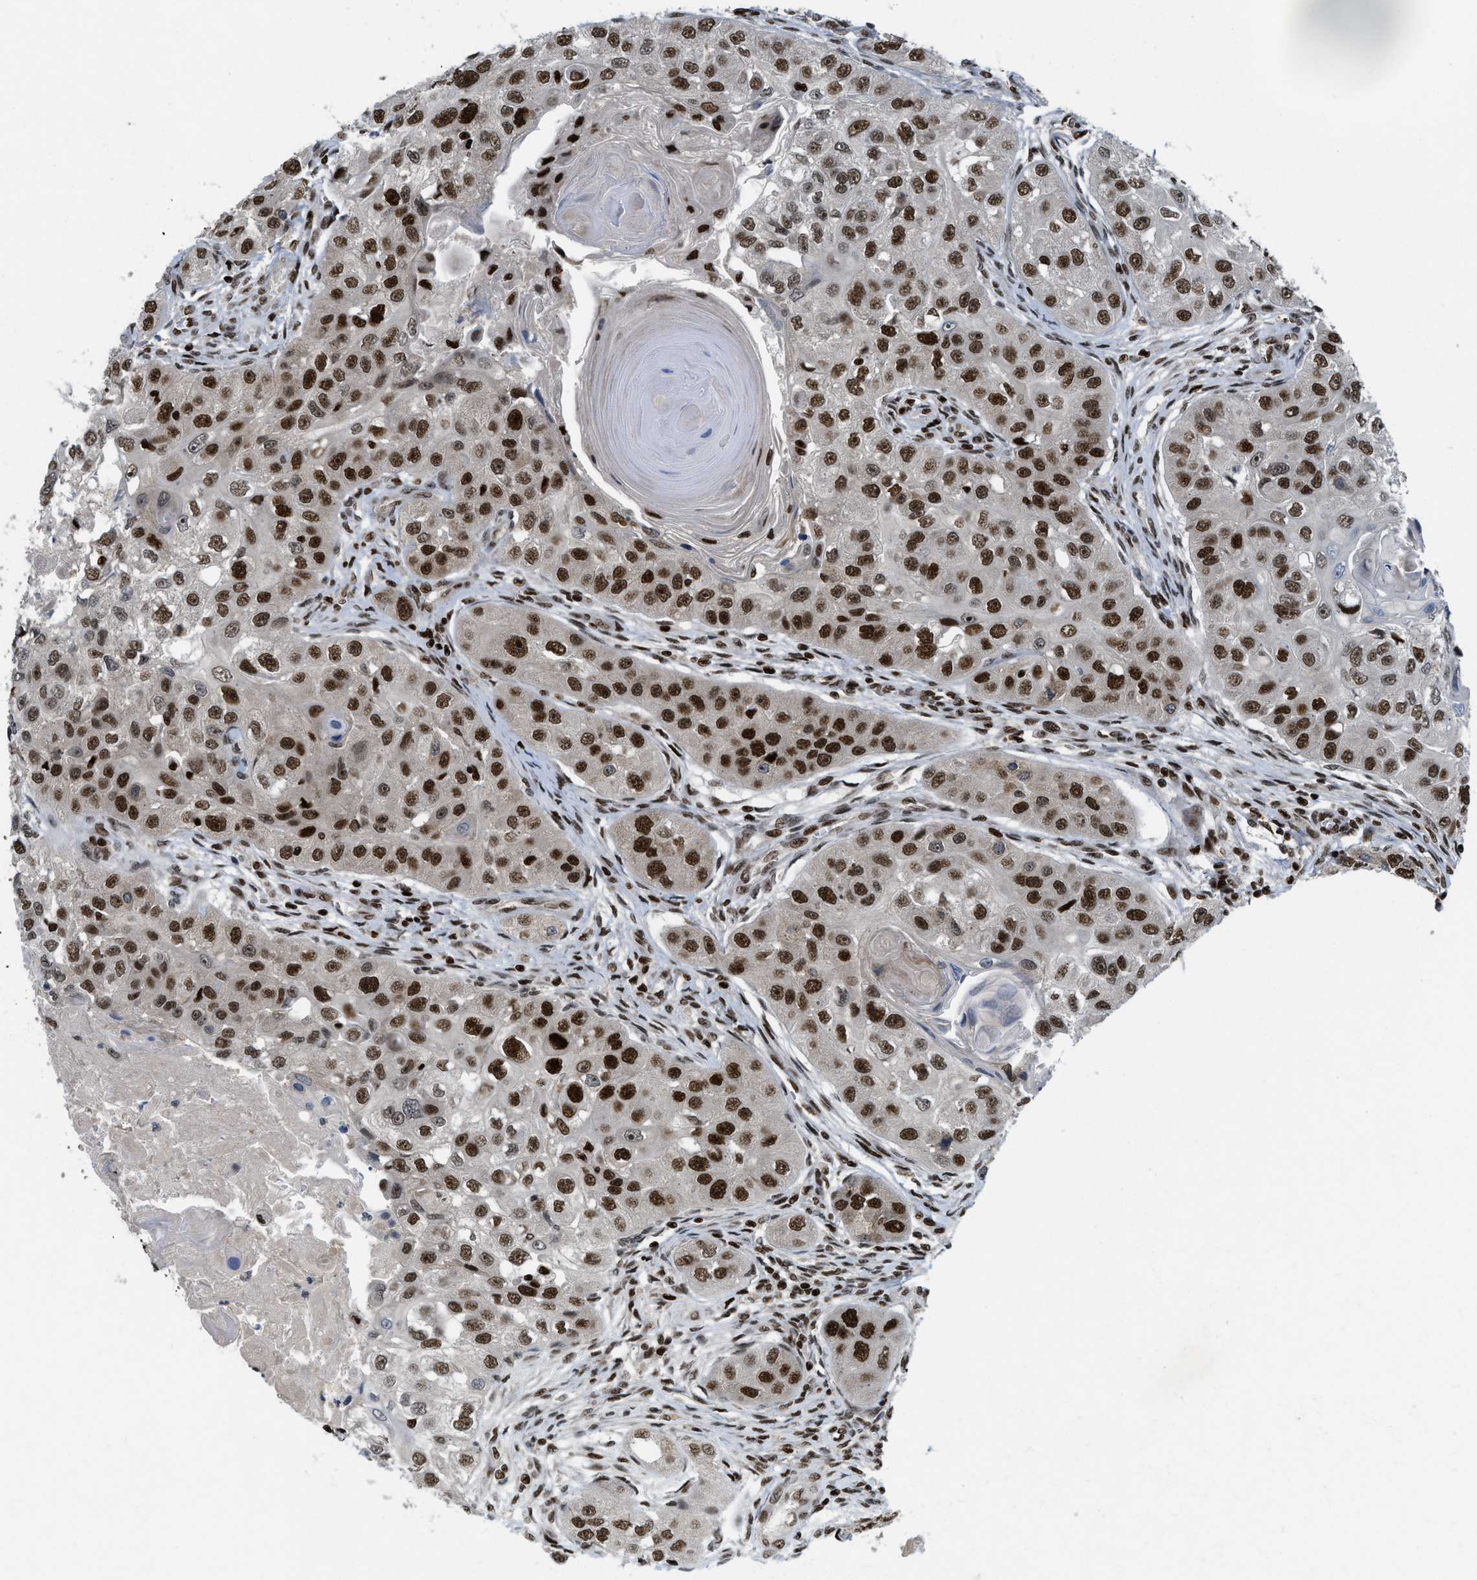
{"staining": {"intensity": "strong", "quantity": ">75%", "location": "nuclear"}, "tissue": "head and neck cancer", "cell_type": "Tumor cells", "image_type": "cancer", "snomed": [{"axis": "morphology", "description": "Normal tissue, NOS"}, {"axis": "morphology", "description": "Squamous cell carcinoma, NOS"}, {"axis": "topography", "description": "Skeletal muscle"}, {"axis": "topography", "description": "Head-Neck"}], "caption": "Protein analysis of head and neck cancer (squamous cell carcinoma) tissue shows strong nuclear staining in about >75% of tumor cells.", "gene": "RFX5", "patient": {"sex": "male", "age": 51}}